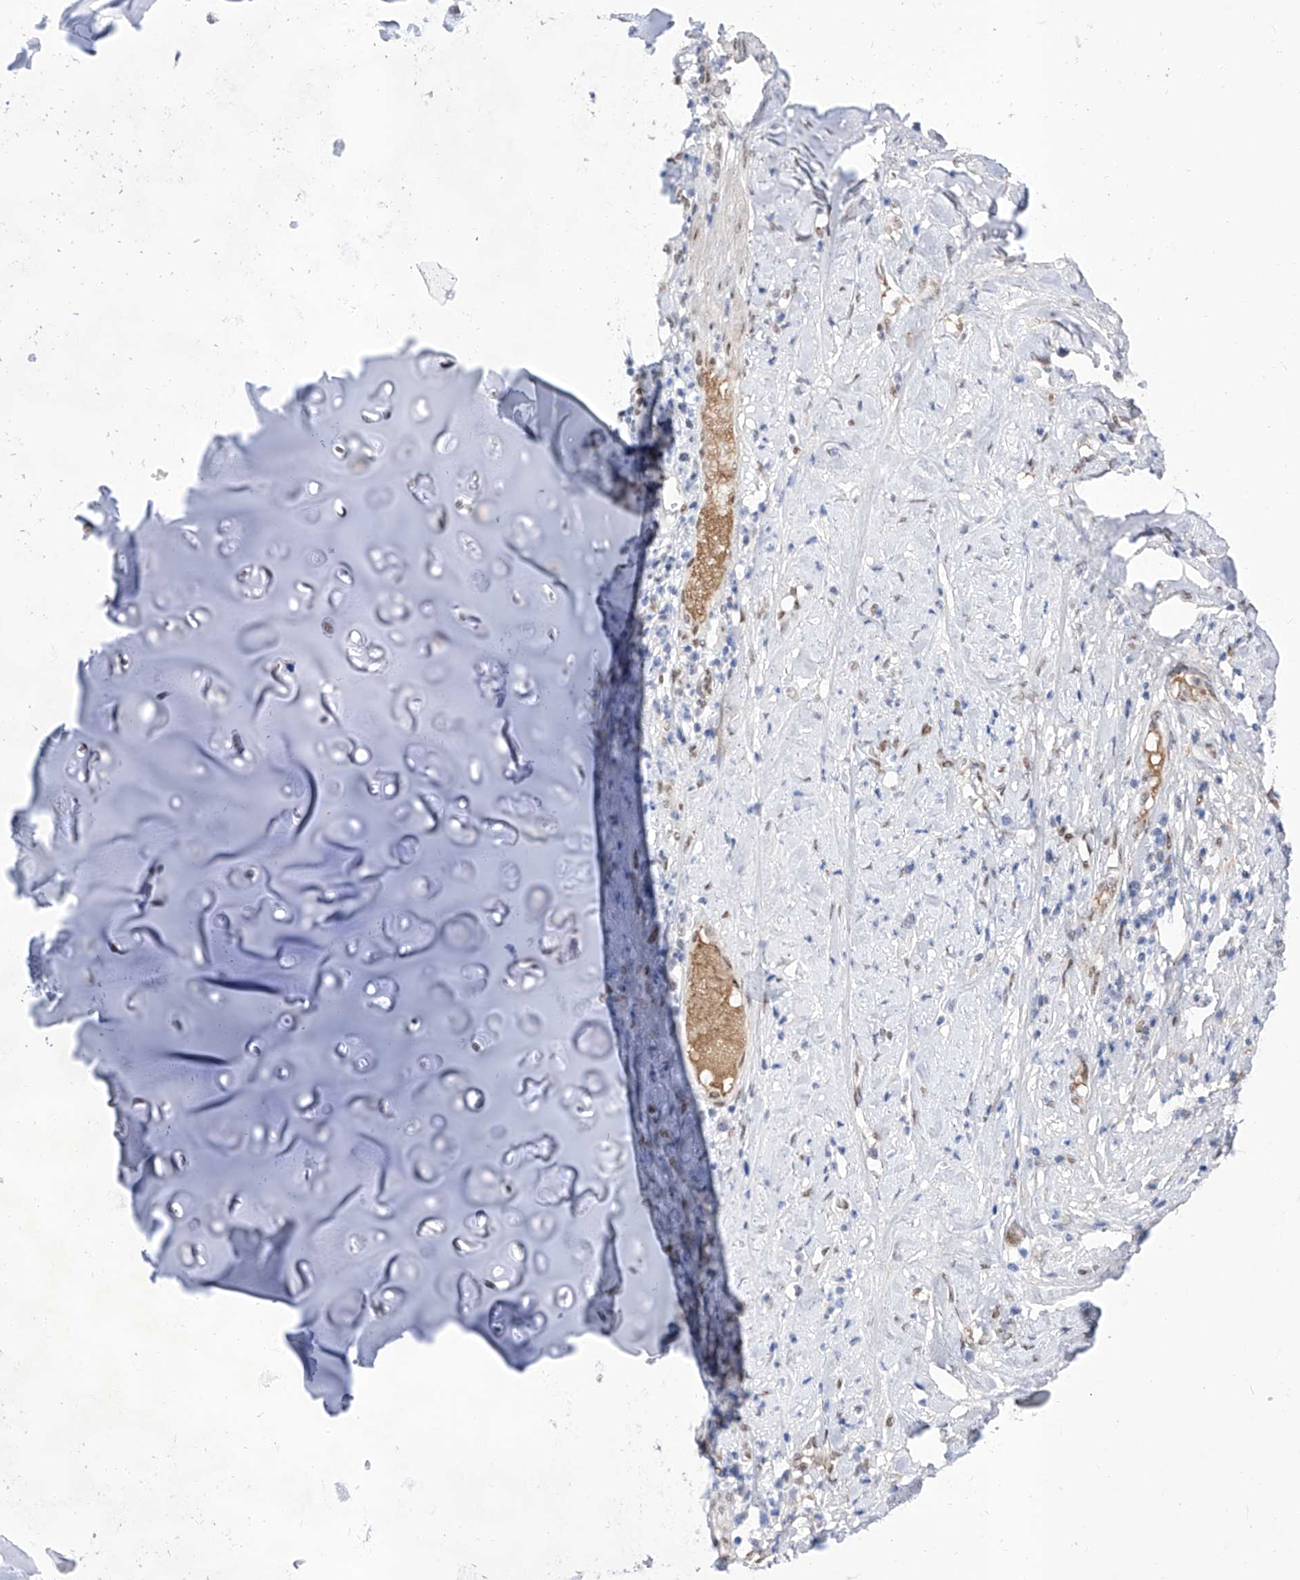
{"staining": {"intensity": "negative", "quantity": "none", "location": "none"}, "tissue": "adipose tissue", "cell_type": "Adipocytes", "image_type": "normal", "snomed": [{"axis": "morphology", "description": "Normal tissue, NOS"}, {"axis": "morphology", "description": "Basal cell carcinoma"}, {"axis": "topography", "description": "Cartilage tissue"}, {"axis": "topography", "description": "Nasopharynx"}, {"axis": "topography", "description": "Oral tissue"}], "caption": "DAB immunohistochemical staining of normal human adipose tissue reveals no significant staining in adipocytes.", "gene": "ATN1", "patient": {"sex": "female", "age": 77}}